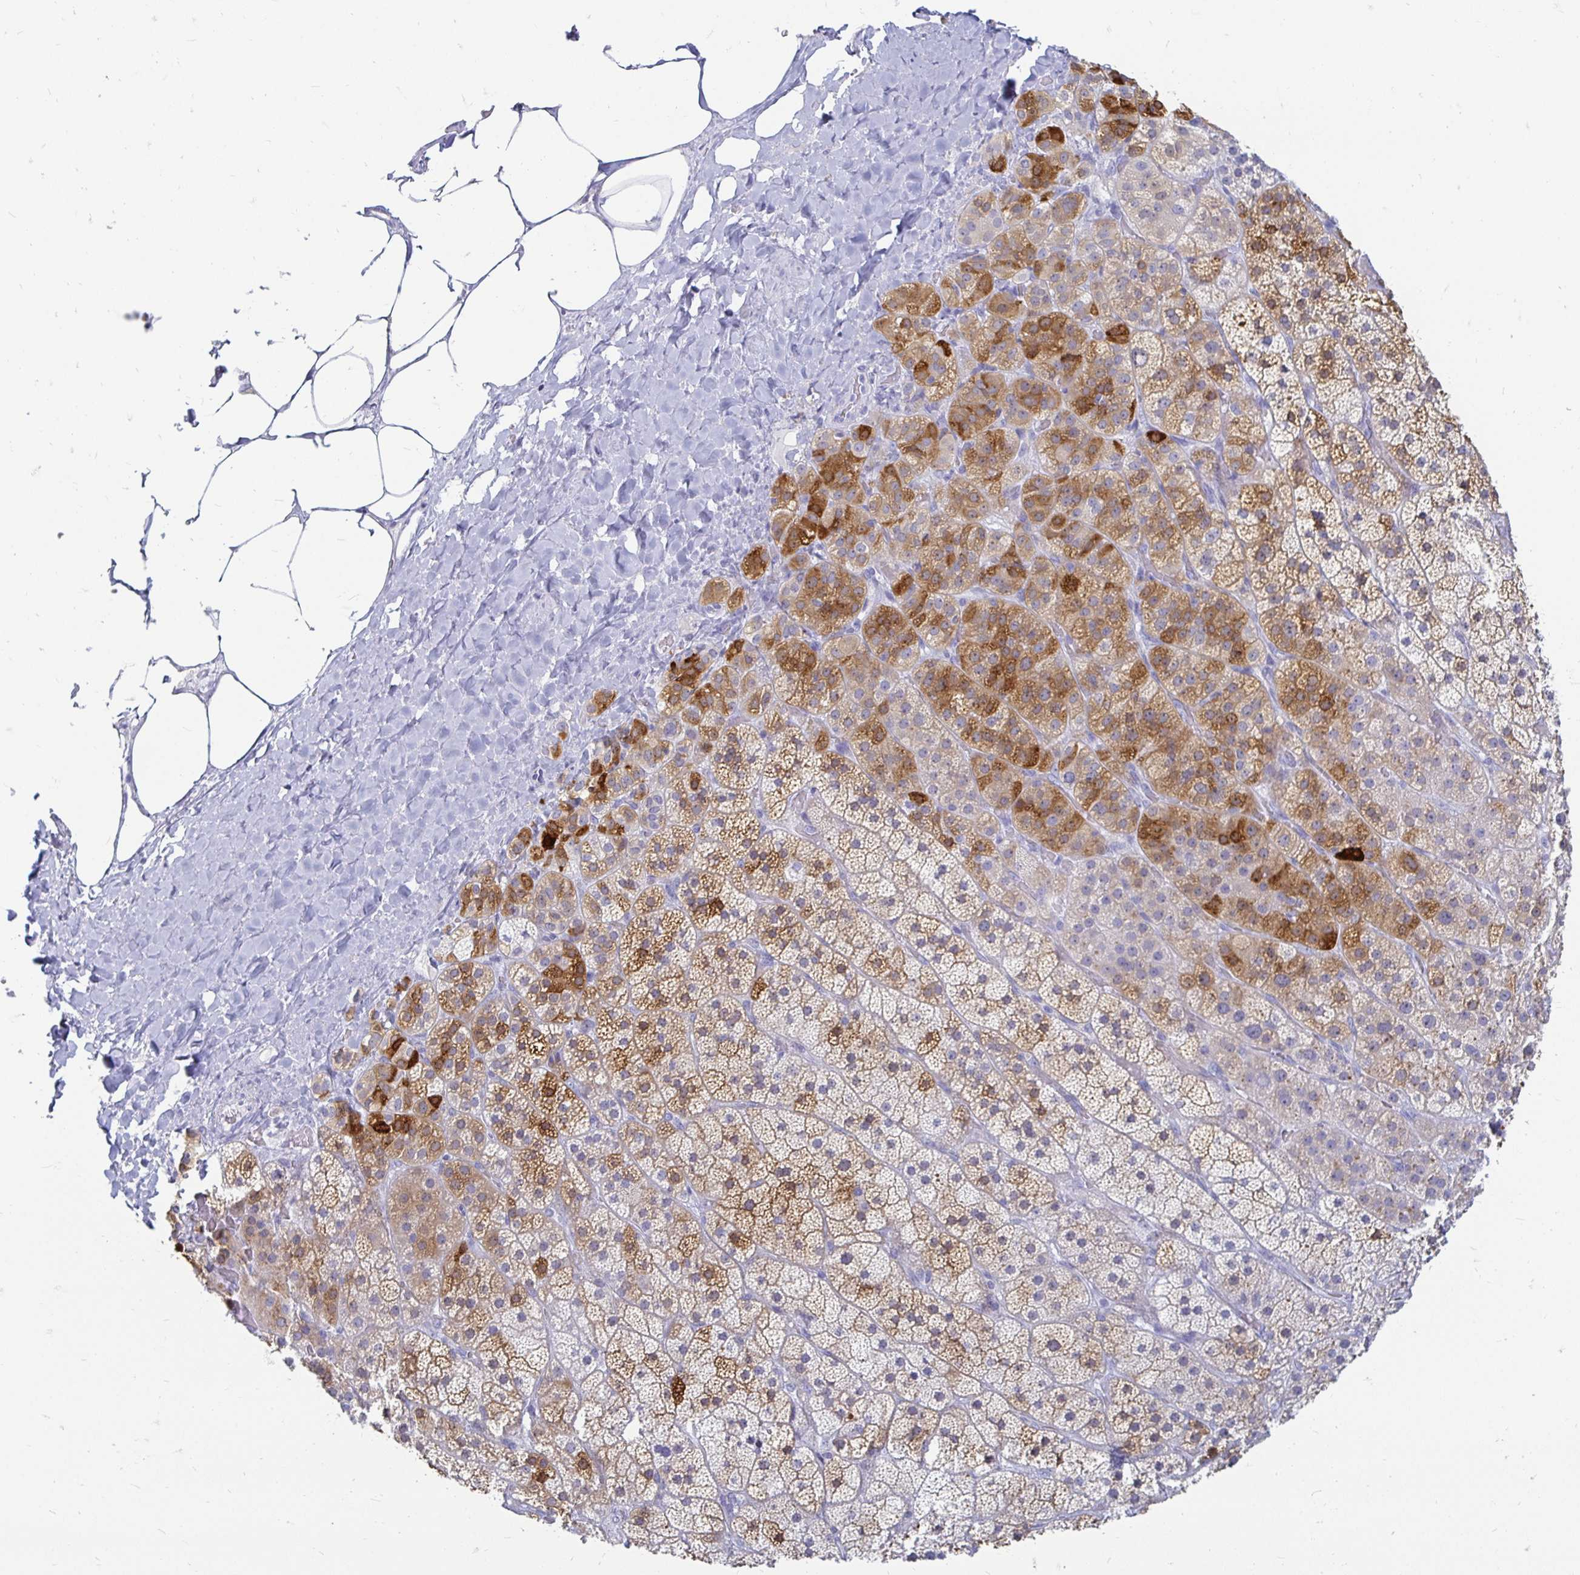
{"staining": {"intensity": "moderate", "quantity": ">75%", "location": "cytoplasmic/membranous"}, "tissue": "adrenal gland", "cell_type": "Glandular cells", "image_type": "normal", "snomed": [{"axis": "morphology", "description": "Normal tissue, NOS"}, {"axis": "topography", "description": "Adrenal gland"}], "caption": "DAB immunohistochemical staining of normal adrenal gland demonstrates moderate cytoplasmic/membranous protein positivity in about >75% of glandular cells. Nuclei are stained in blue.", "gene": "PEG10", "patient": {"sex": "male", "age": 57}}